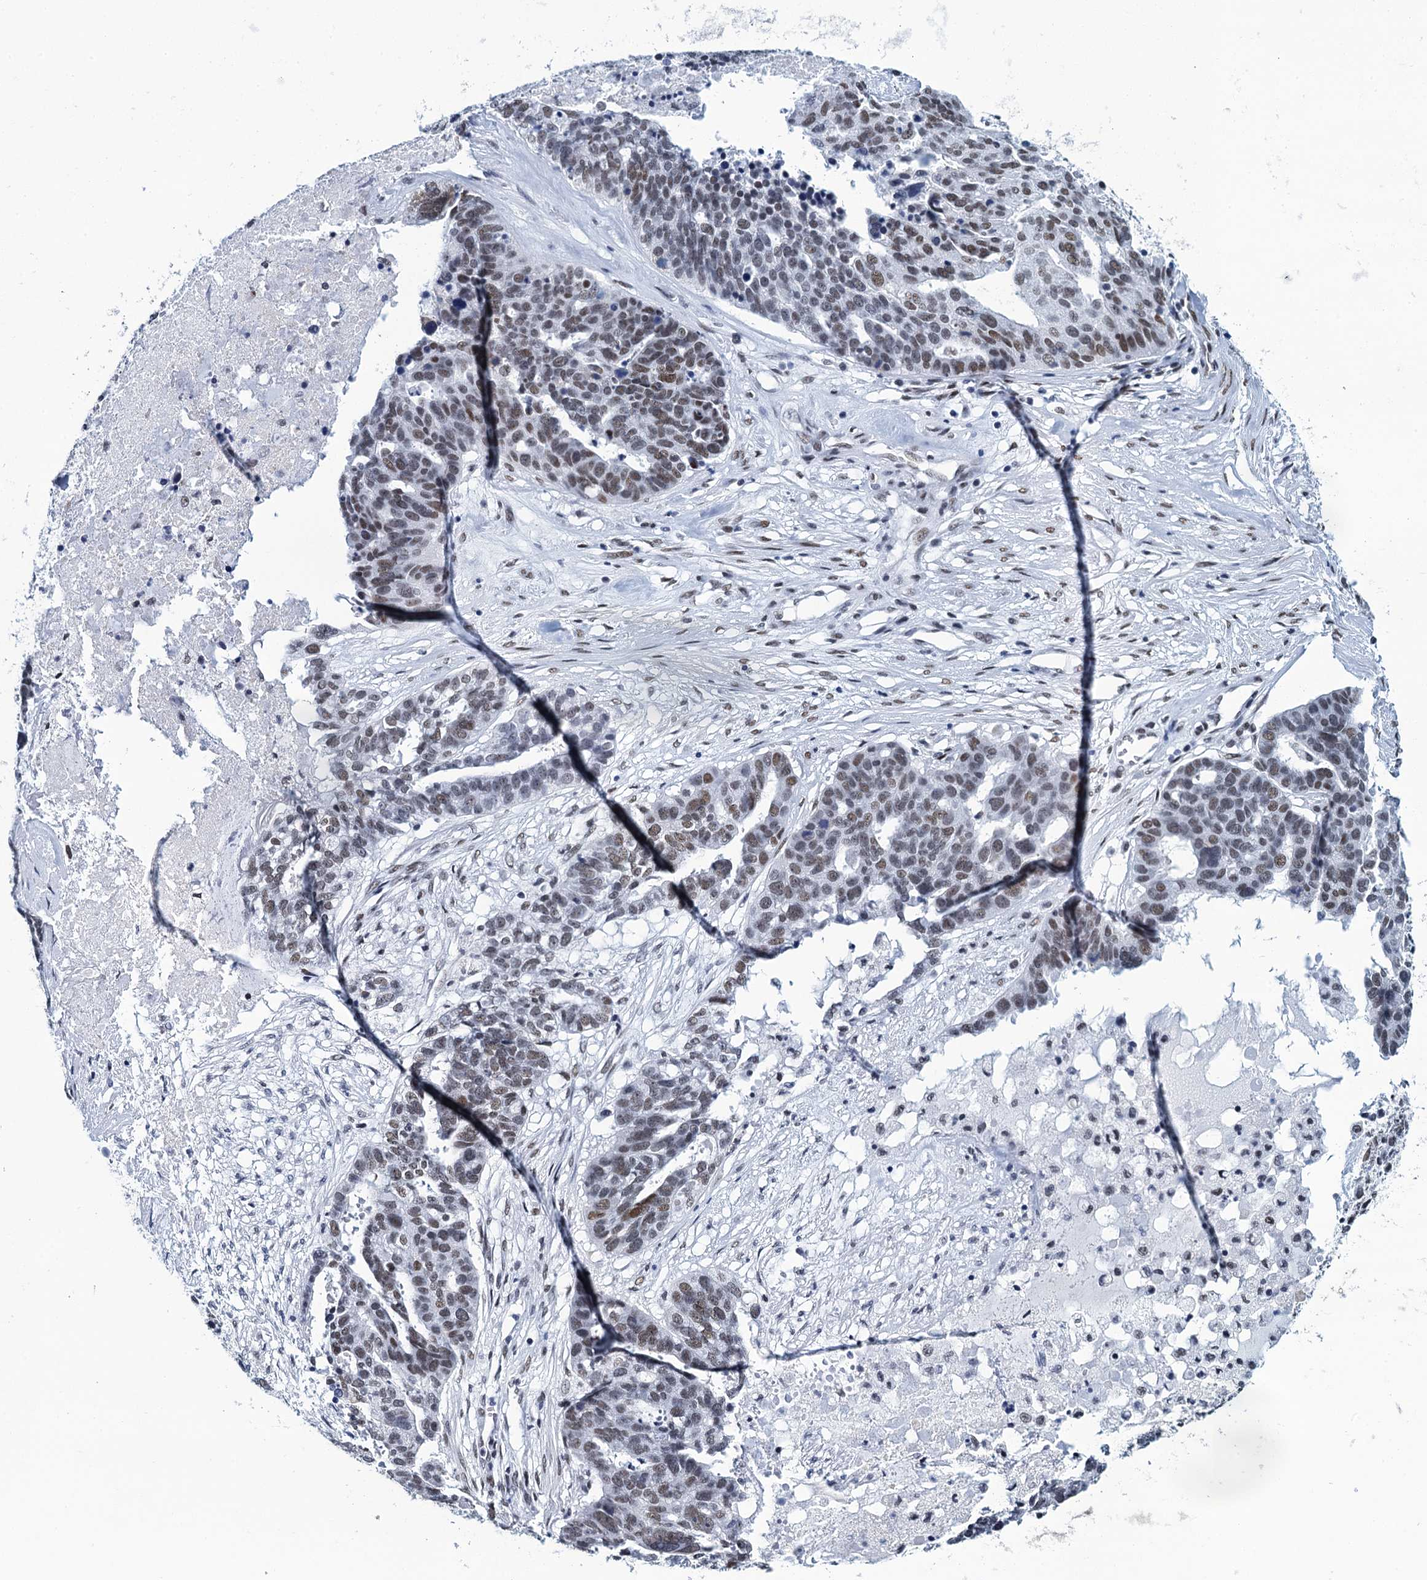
{"staining": {"intensity": "moderate", "quantity": ">75%", "location": "nuclear"}, "tissue": "ovarian cancer", "cell_type": "Tumor cells", "image_type": "cancer", "snomed": [{"axis": "morphology", "description": "Cystadenocarcinoma, serous, NOS"}, {"axis": "topography", "description": "Ovary"}], "caption": "This is a micrograph of immunohistochemistry staining of ovarian cancer, which shows moderate staining in the nuclear of tumor cells.", "gene": "HNRNPUL2", "patient": {"sex": "female", "age": 59}}